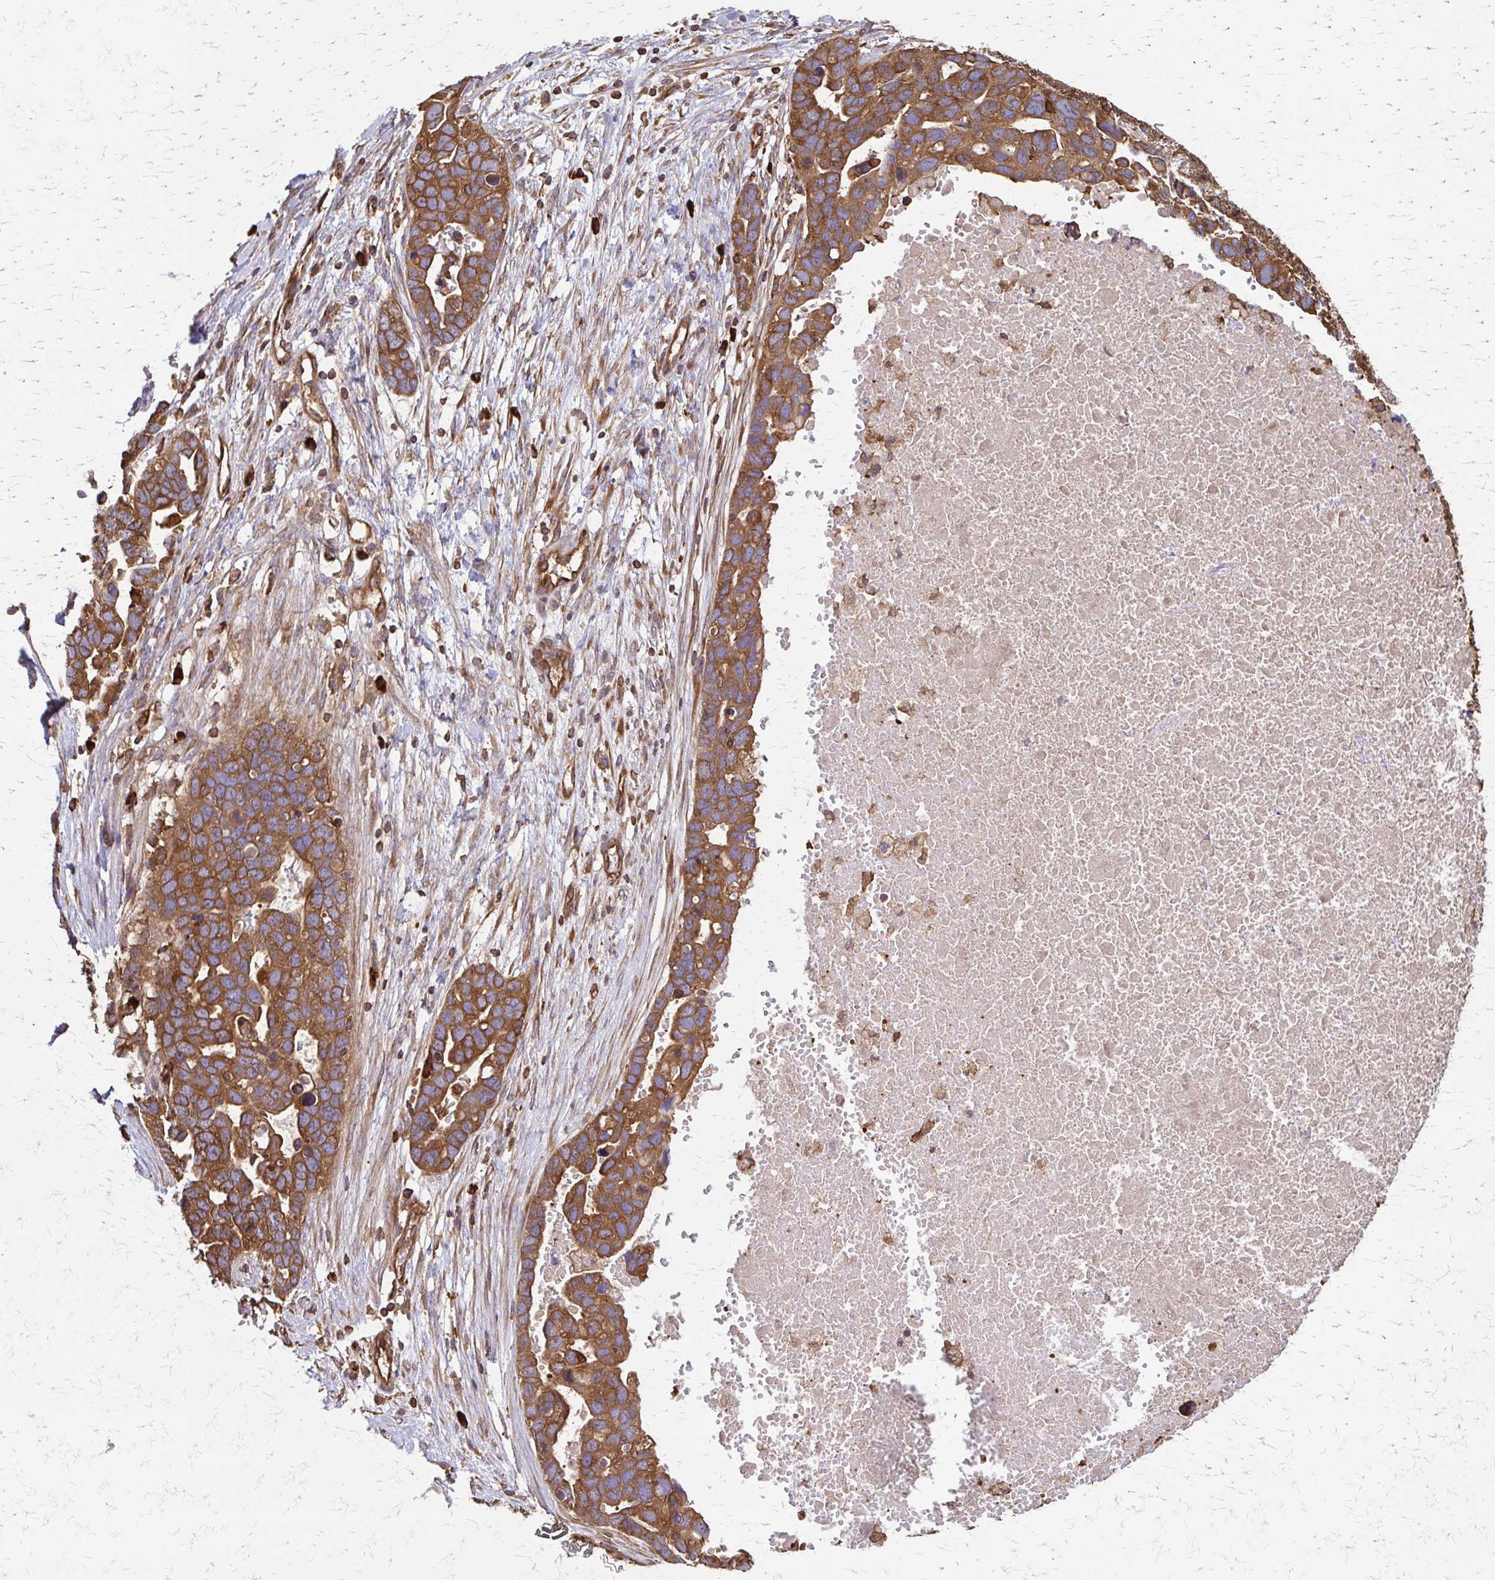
{"staining": {"intensity": "moderate", "quantity": ">75%", "location": "cytoplasmic/membranous"}, "tissue": "ovarian cancer", "cell_type": "Tumor cells", "image_type": "cancer", "snomed": [{"axis": "morphology", "description": "Cystadenocarcinoma, serous, NOS"}, {"axis": "topography", "description": "Ovary"}], "caption": "Tumor cells exhibit medium levels of moderate cytoplasmic/membranous staining in about >75% of cells in human ovarian cancer.", "gene": "EEF2", "patient": {"sex": "female", "age": 54}}